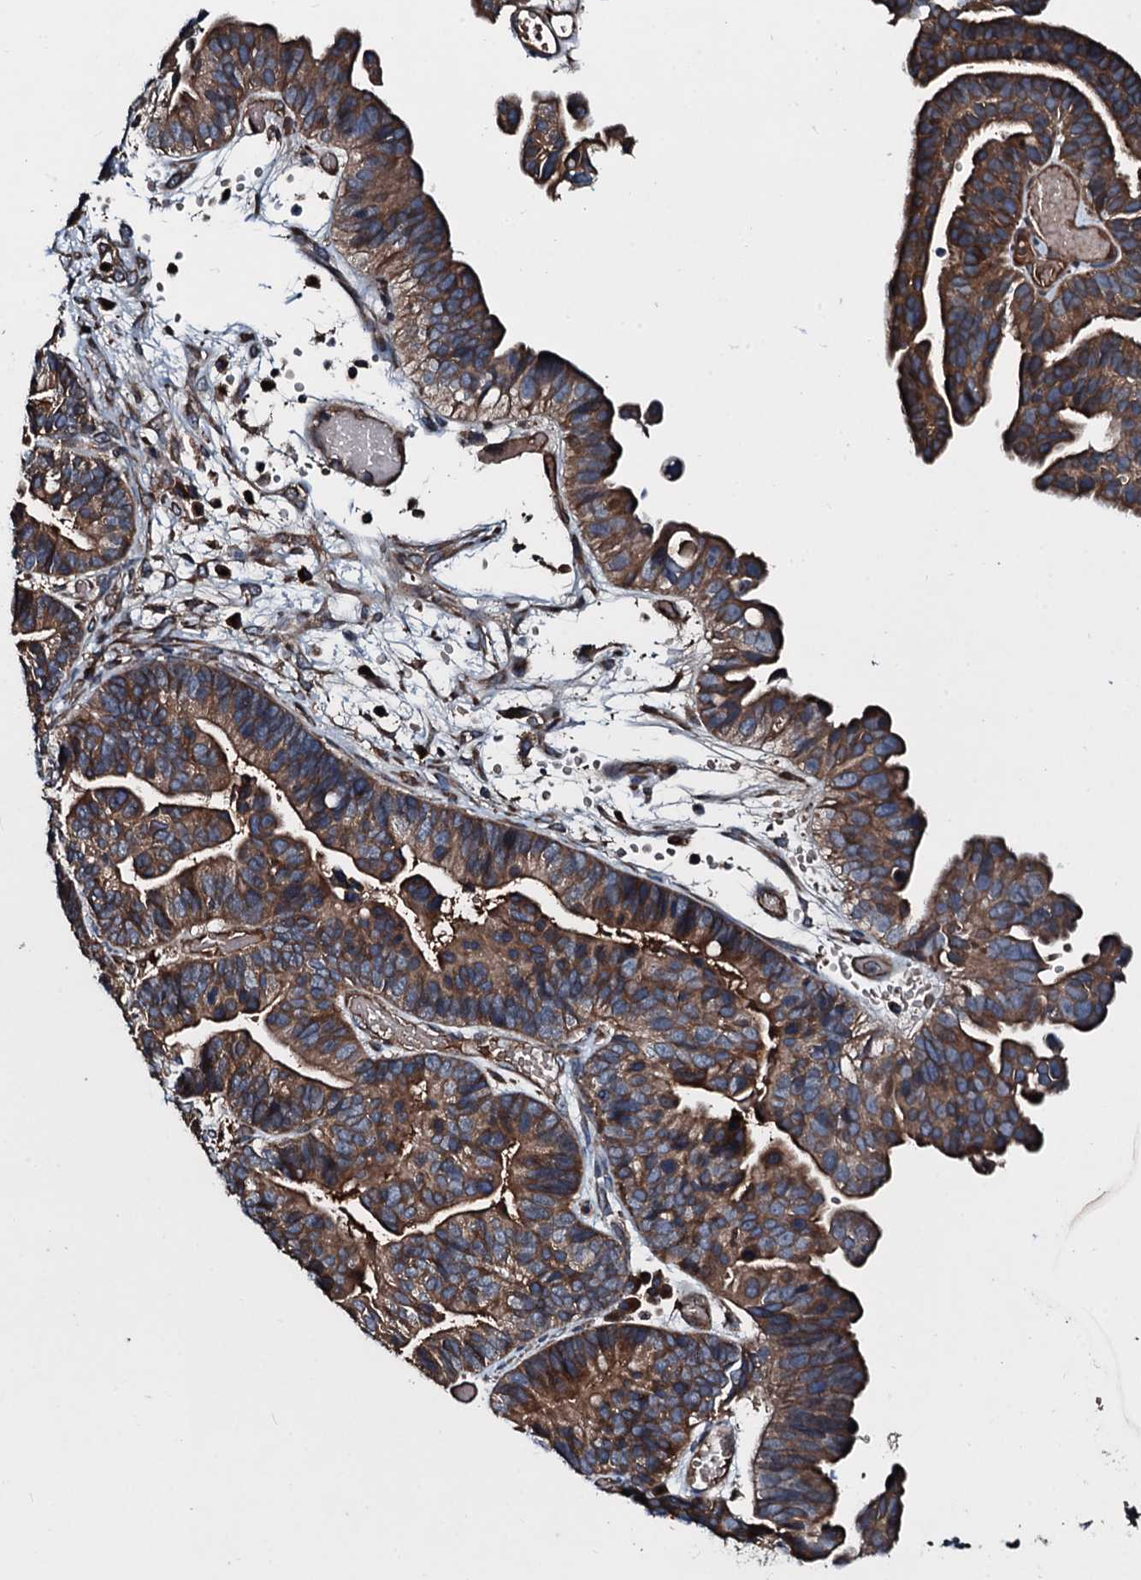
{"staining": {"intensity": "strong", "quantity": ">75%", "location": "cytoplasmic/membranous"}, "tissue": "ovarian cancer", "cell_type": "Tumor cells", "image_type": "cancer", "snomed": [{"axis": "morphology", "description": "Cystadenocarcinoma, serous, NOS"}, {"axis": "topography", "description": "Ovary"}], "caption": "Tumor cells exhibit high levels of strong cytoplasmic/membranous expression in approximately >75% of cells in ovarian cancer. The protein is shown in brown color, while the nuclei are stained blue.", "gene": "AARS1", "patient": {"sex": "female", "age": 56}}